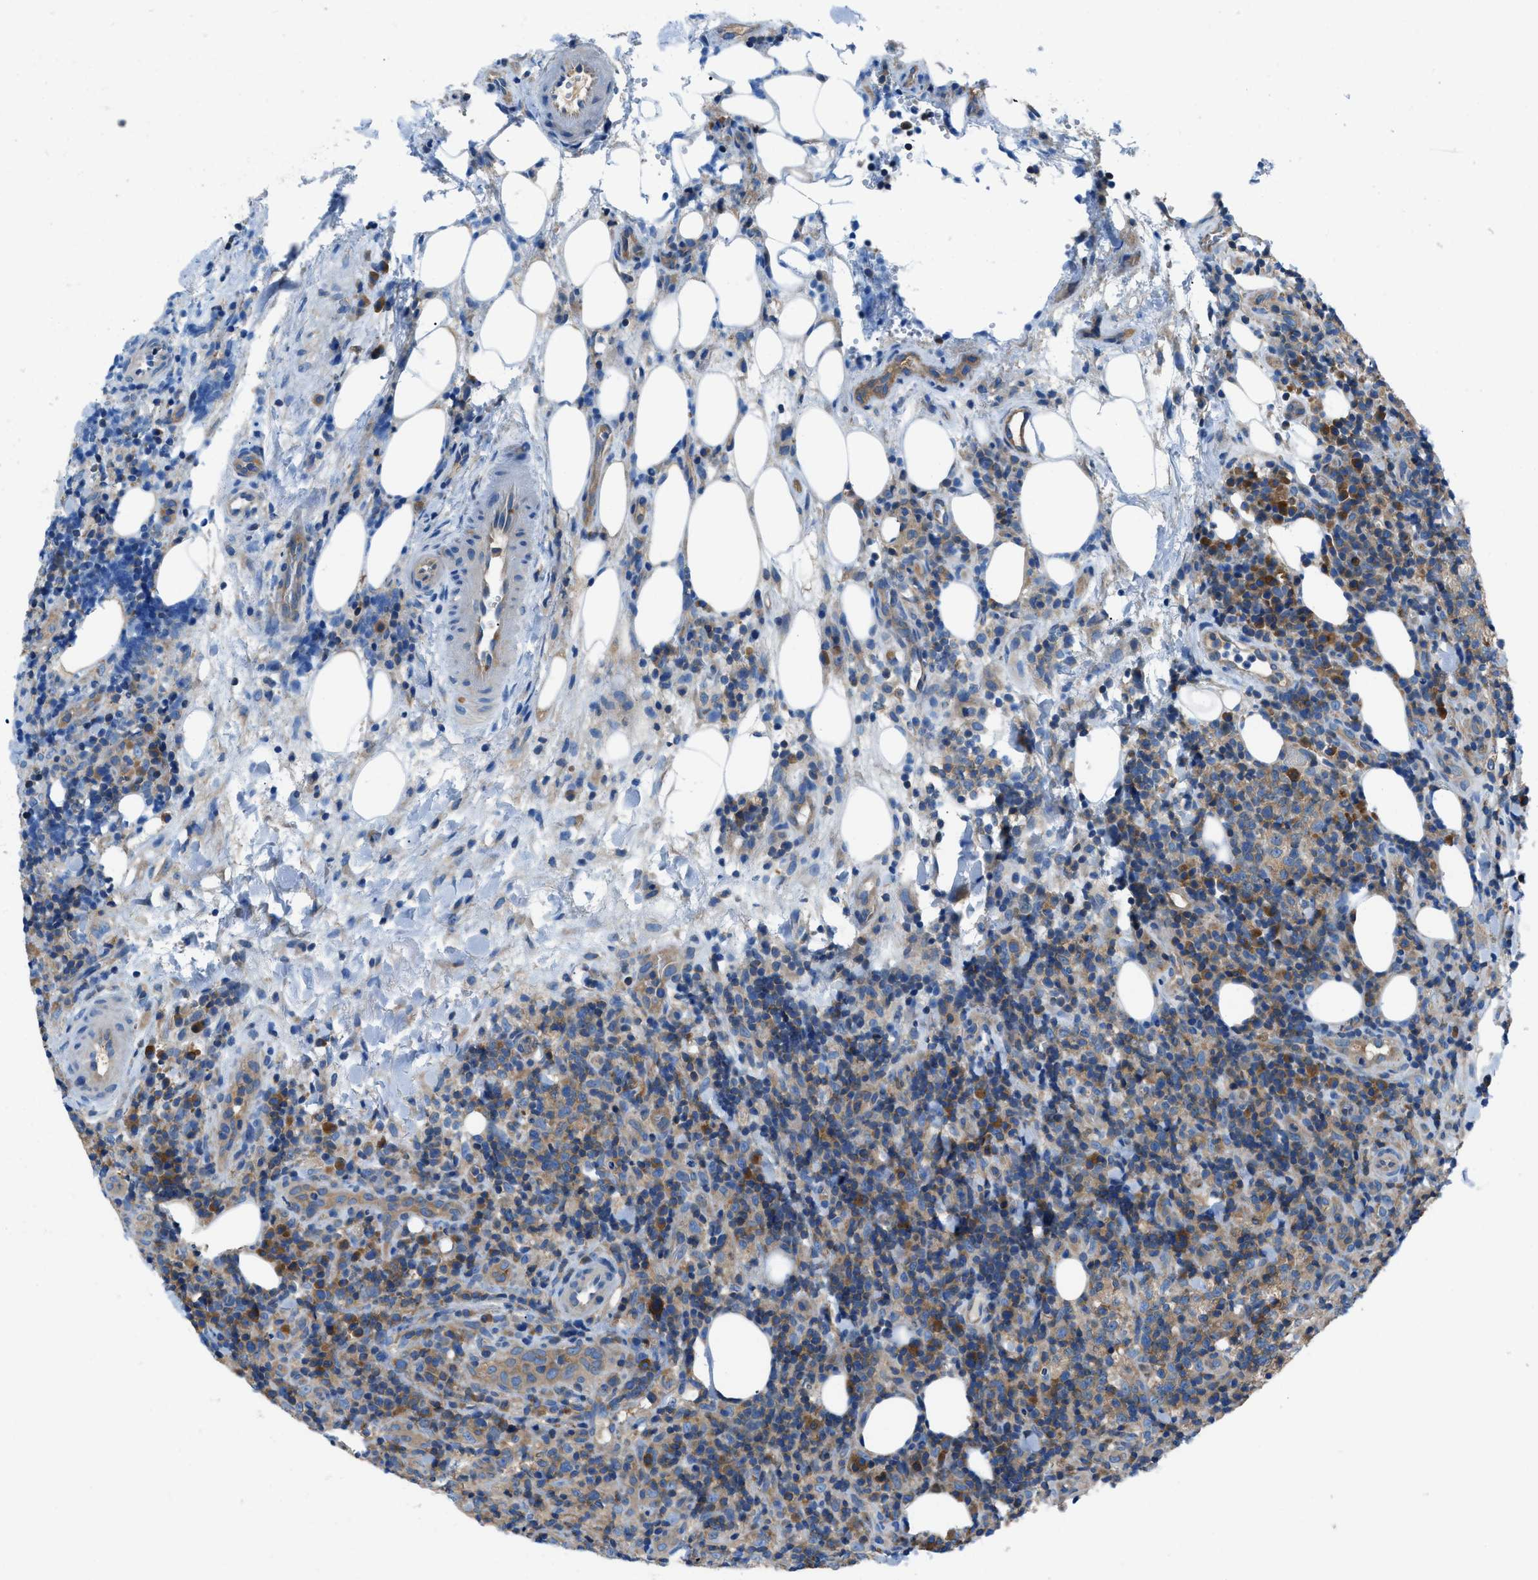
{"staining": {"intensity": "moderate", "quantity": "25%-75%", "location": "cytoplasmic/membranous"}, "tissue": "lymphoma", "cell_type": "Tumor cells", "image_type": "cancer", "snomed": [{"axis": "morphology", "description": "Malignant lymphoma, non-Hodgkin's type, High grade"}, {"axis": "topography", "description": "Lymph node"}], "caption": "Immunohistochemical staining of high-grade malignant lymphoma, non-Hodgkin's type demonstrates medium levels of moderate cytoplasmic/membranous positivity in about 25%-75% of tumor cells.", "gene": "SARS1", "patient": {"sex": "female", "age": 76}}